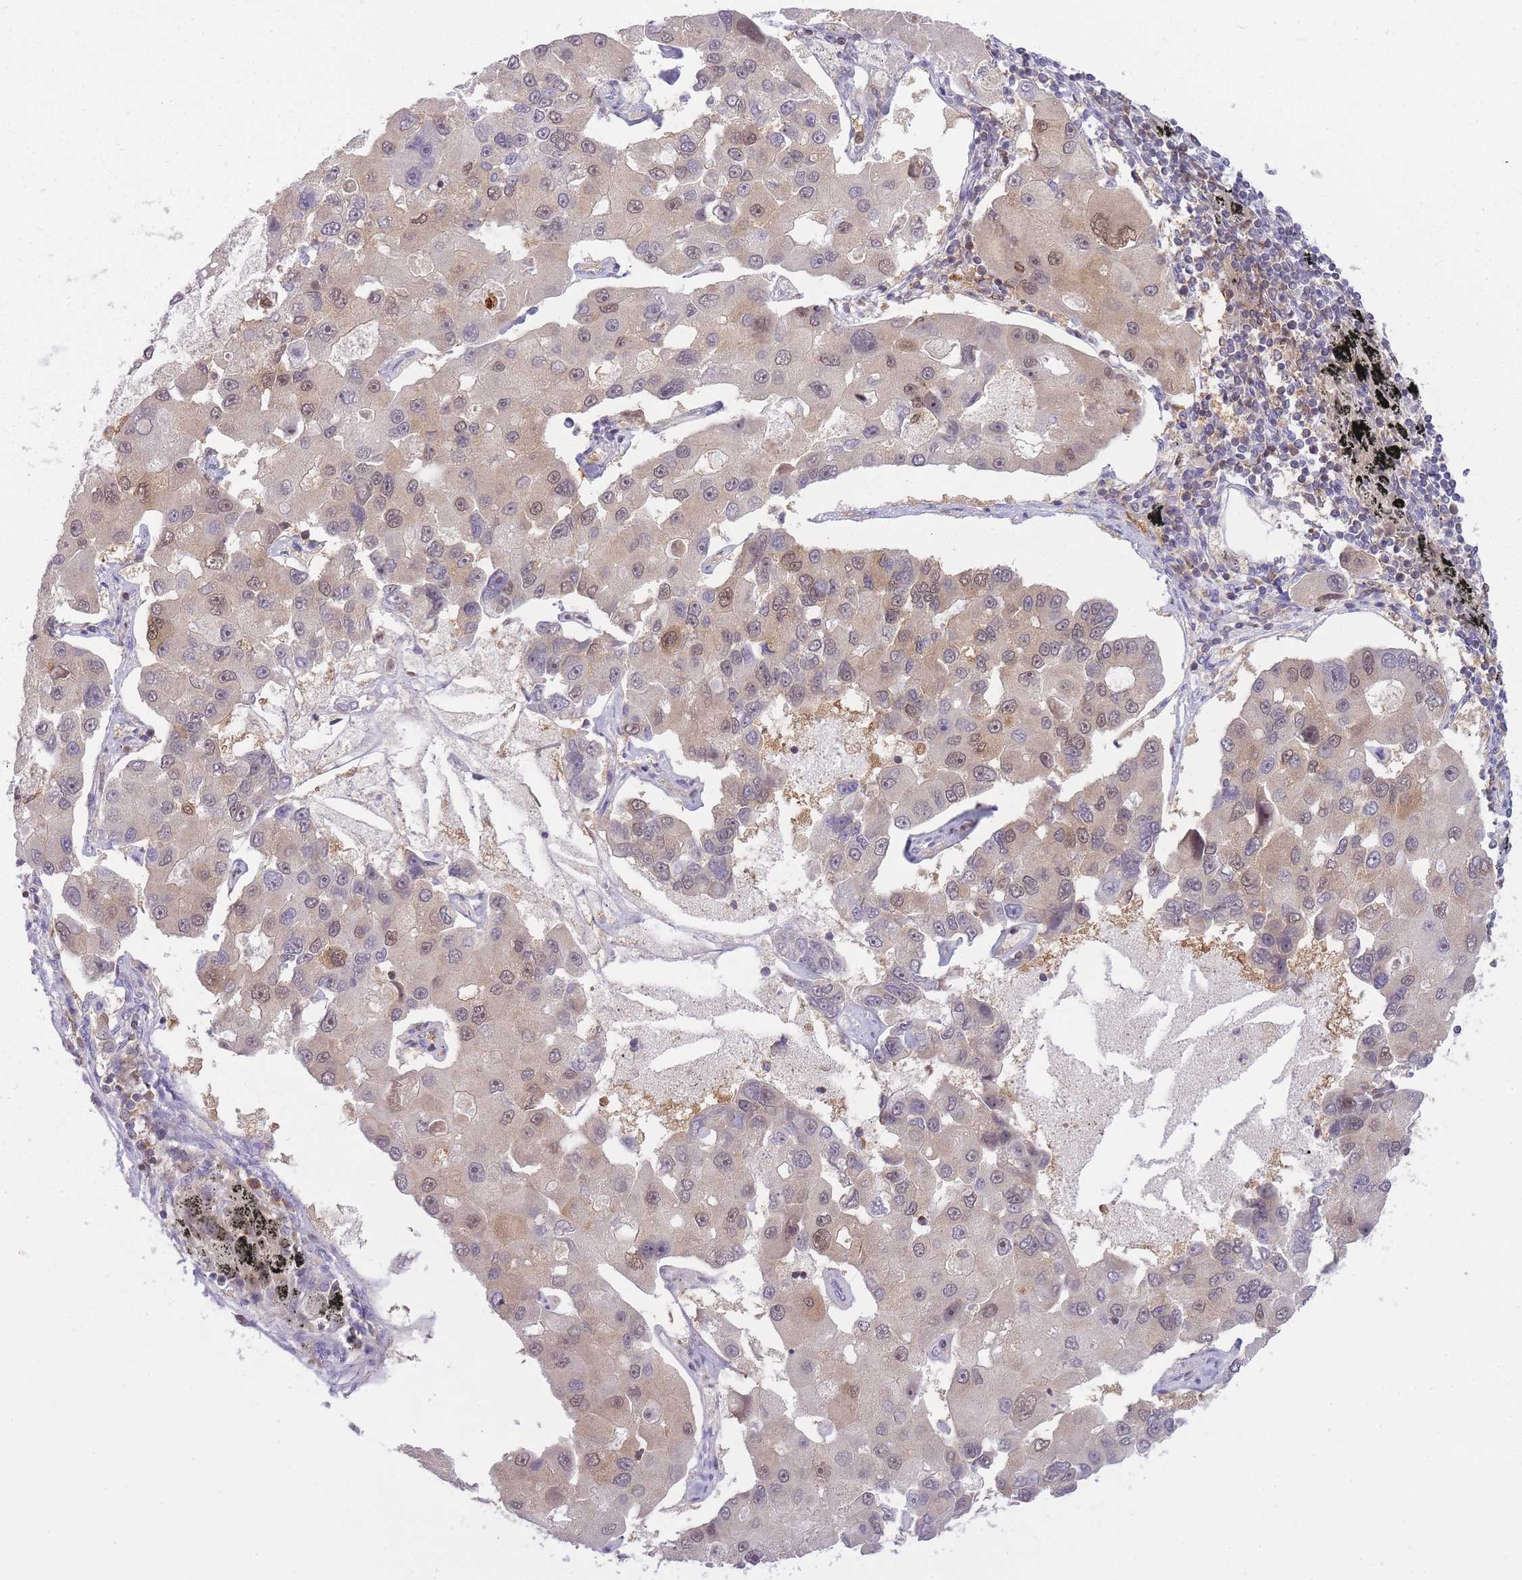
{"staining": {"intensity": "moderate", "quantity": "25%-75%", "location": "cytoplasmic/membranous,nuclear"}, "tissue": "lung cancer", "cell_type": "Tumor cells", "image_type": "cancer", "snomed": [{"axis": "morphology", "description": "Adenocarcinoma, NOS"}, {"axis": "topography", "description": "Lung"}], "caption": "An immunohistochemistry (IHC) micrograph of tumor tissue is shown. Protein staining in brown shows moderate cytoplasmic/membranous and nuclear positivity in lung adenocarcinoma within tumor cells. The staining was performed using DAB to visualize the protein expression in brown, while the nuclei were stained in blue with hematoxylin (Magnification: 20x).", "gene": "CXorf38", "patient": {"sex": "female", "age": 54}}